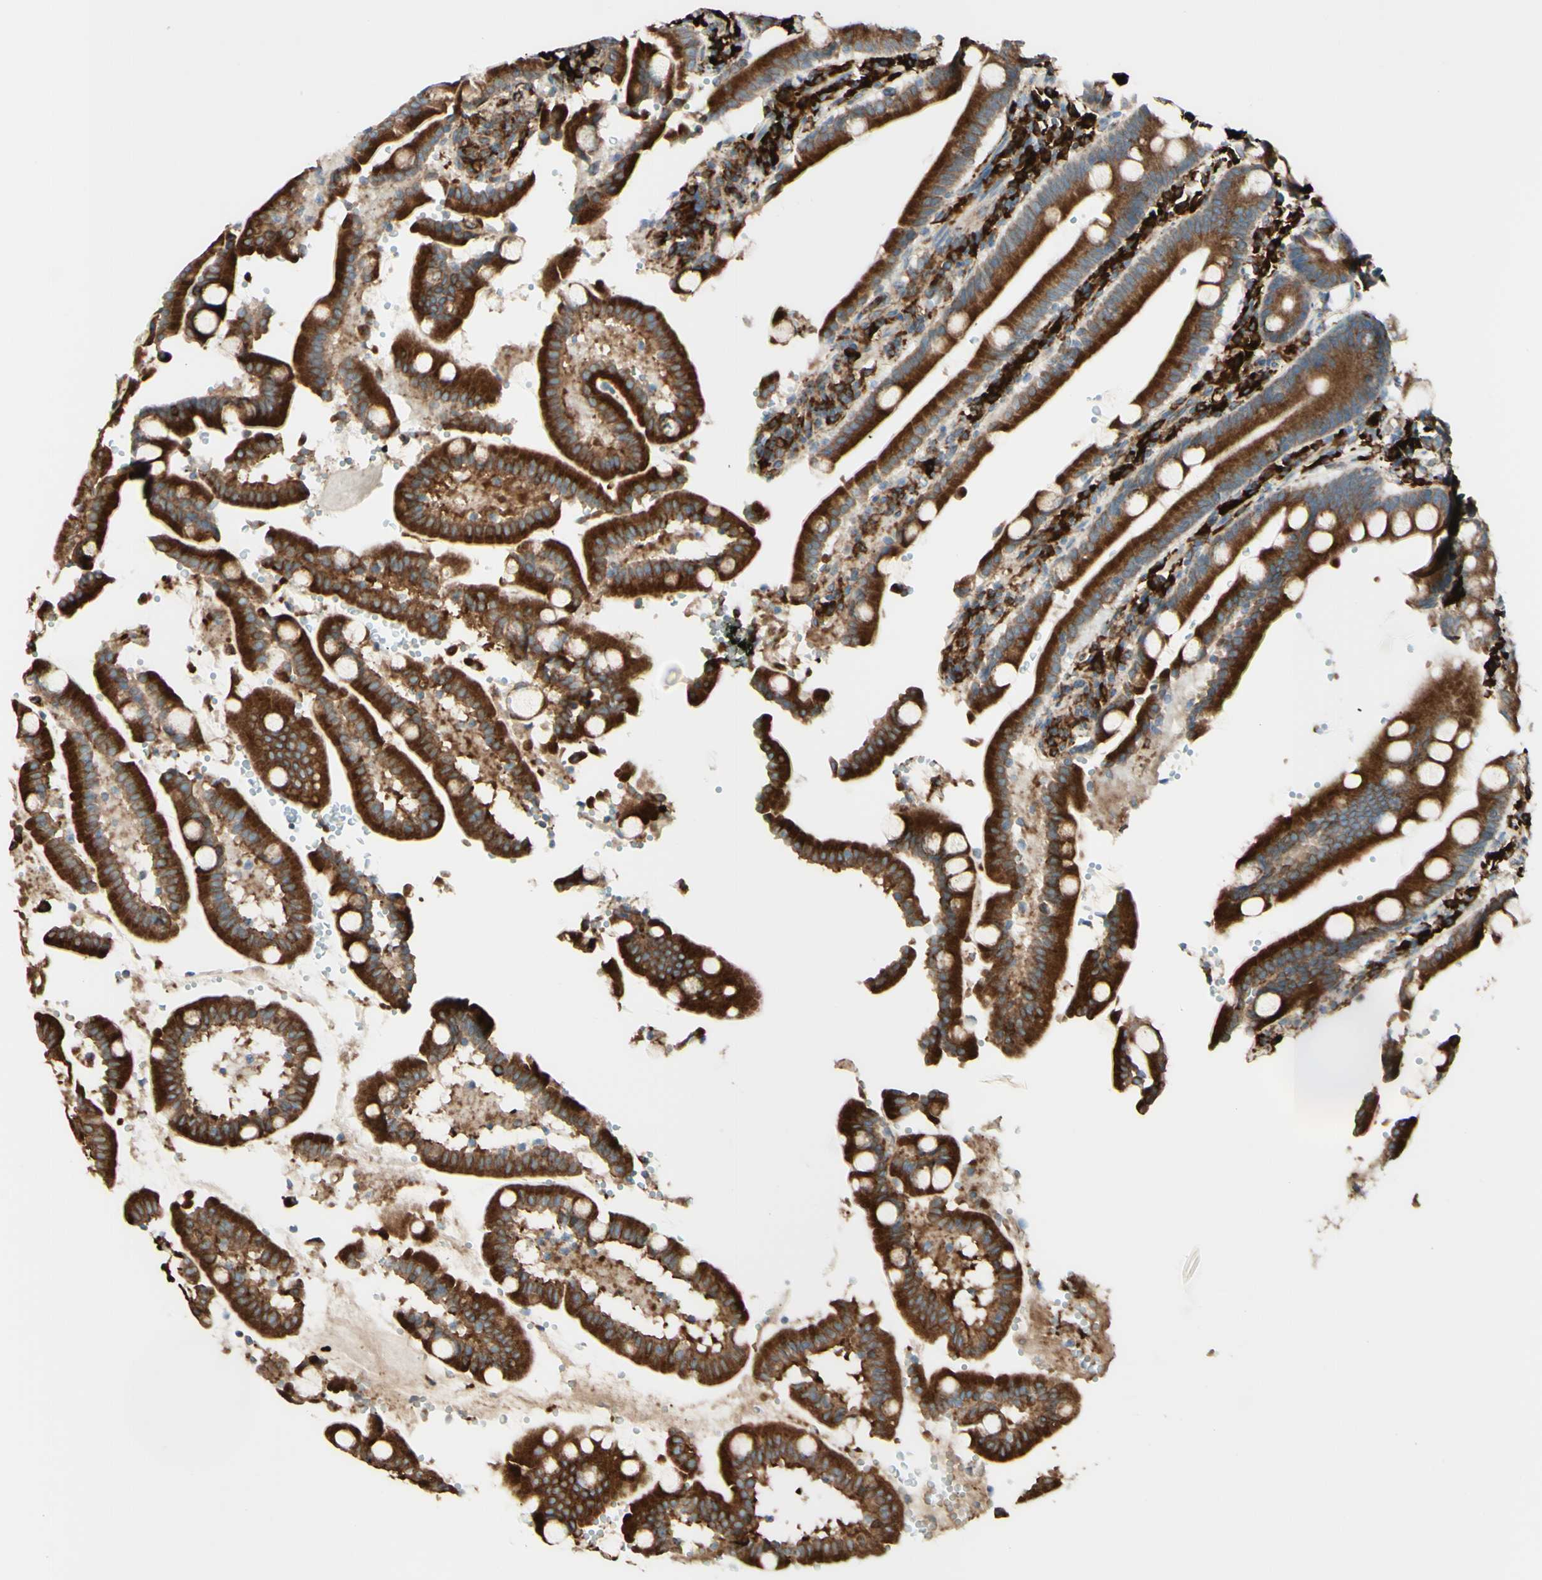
{"staining": {"intensity": "strong", "quantity": ">75%", "location": "cytoplasmic/membranous"}, "tissue": "duodenum", "cell_type": "Glandular cells", "image_type": "normal", "snomed": [{"axis": "morphology", "description": "Normal tissue, NOS"}, {"axis": "topography", "description": "Small intestine, NOS"}], "caption": "Duodenum stained for a protein (brown) demonstrates strong cytoplasmic/membranous positive expression in approximately >75% of glandular cells.", "gene": "DNAJB11", "patient": {"sex": "female", "age": 71}}